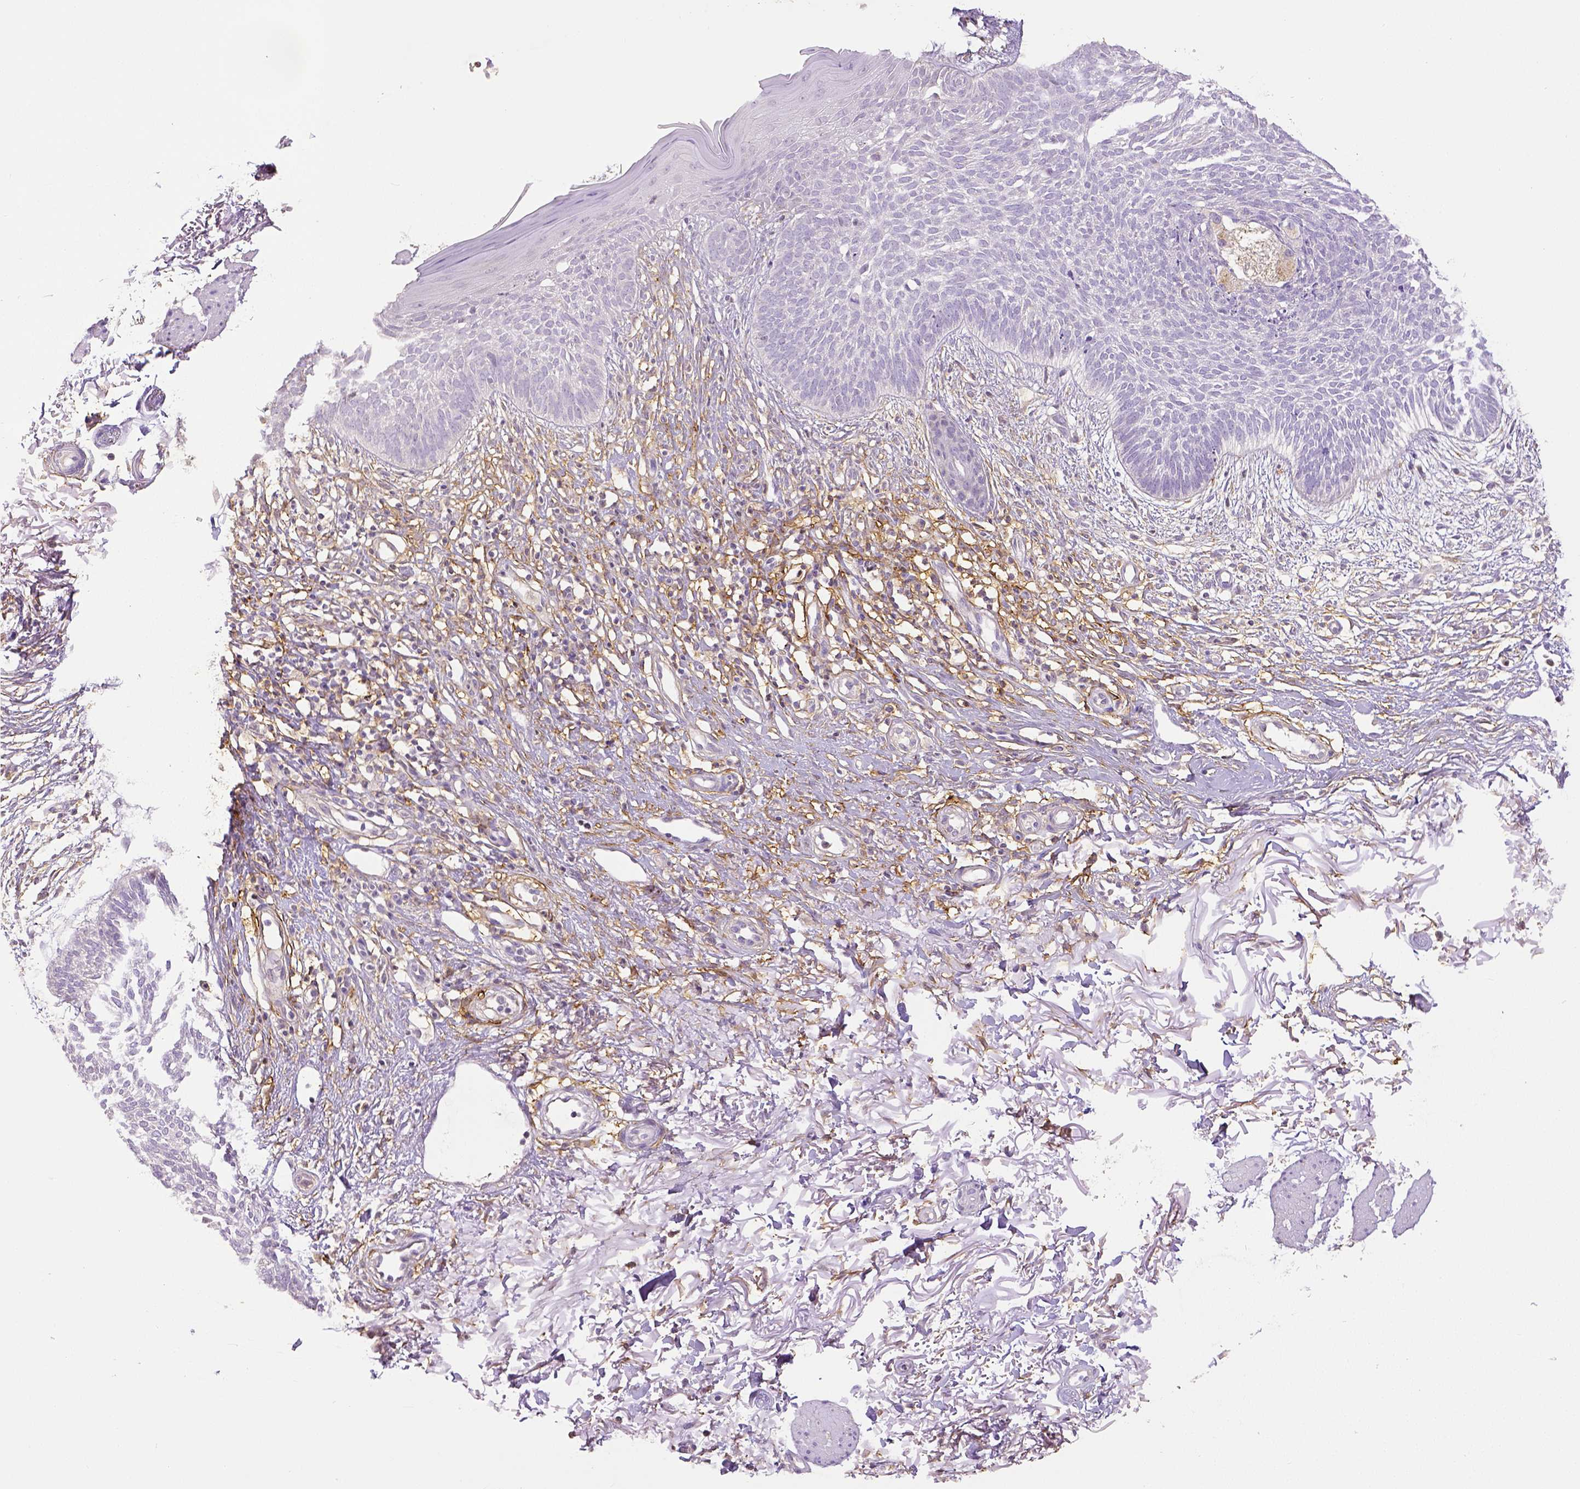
{"staining": {"intensity": "negative", "quantity": "none", "location": "none"}, "tissue": "skin cancer", "cell_type": "Tumor cells", "image_type": "cancer", "snomed": [{"axis": "morphology", "description": "Basal cell carcinoma"}, {"axis": "topography", "description": "Skin"}], "caption": "Human skin cancer (basal cell carcinoma) stained for a protein using immunohistochemistry displays no staining in tumor cells.", "gene": "THY1", "patient": {"sex": "female", "age": 84}}